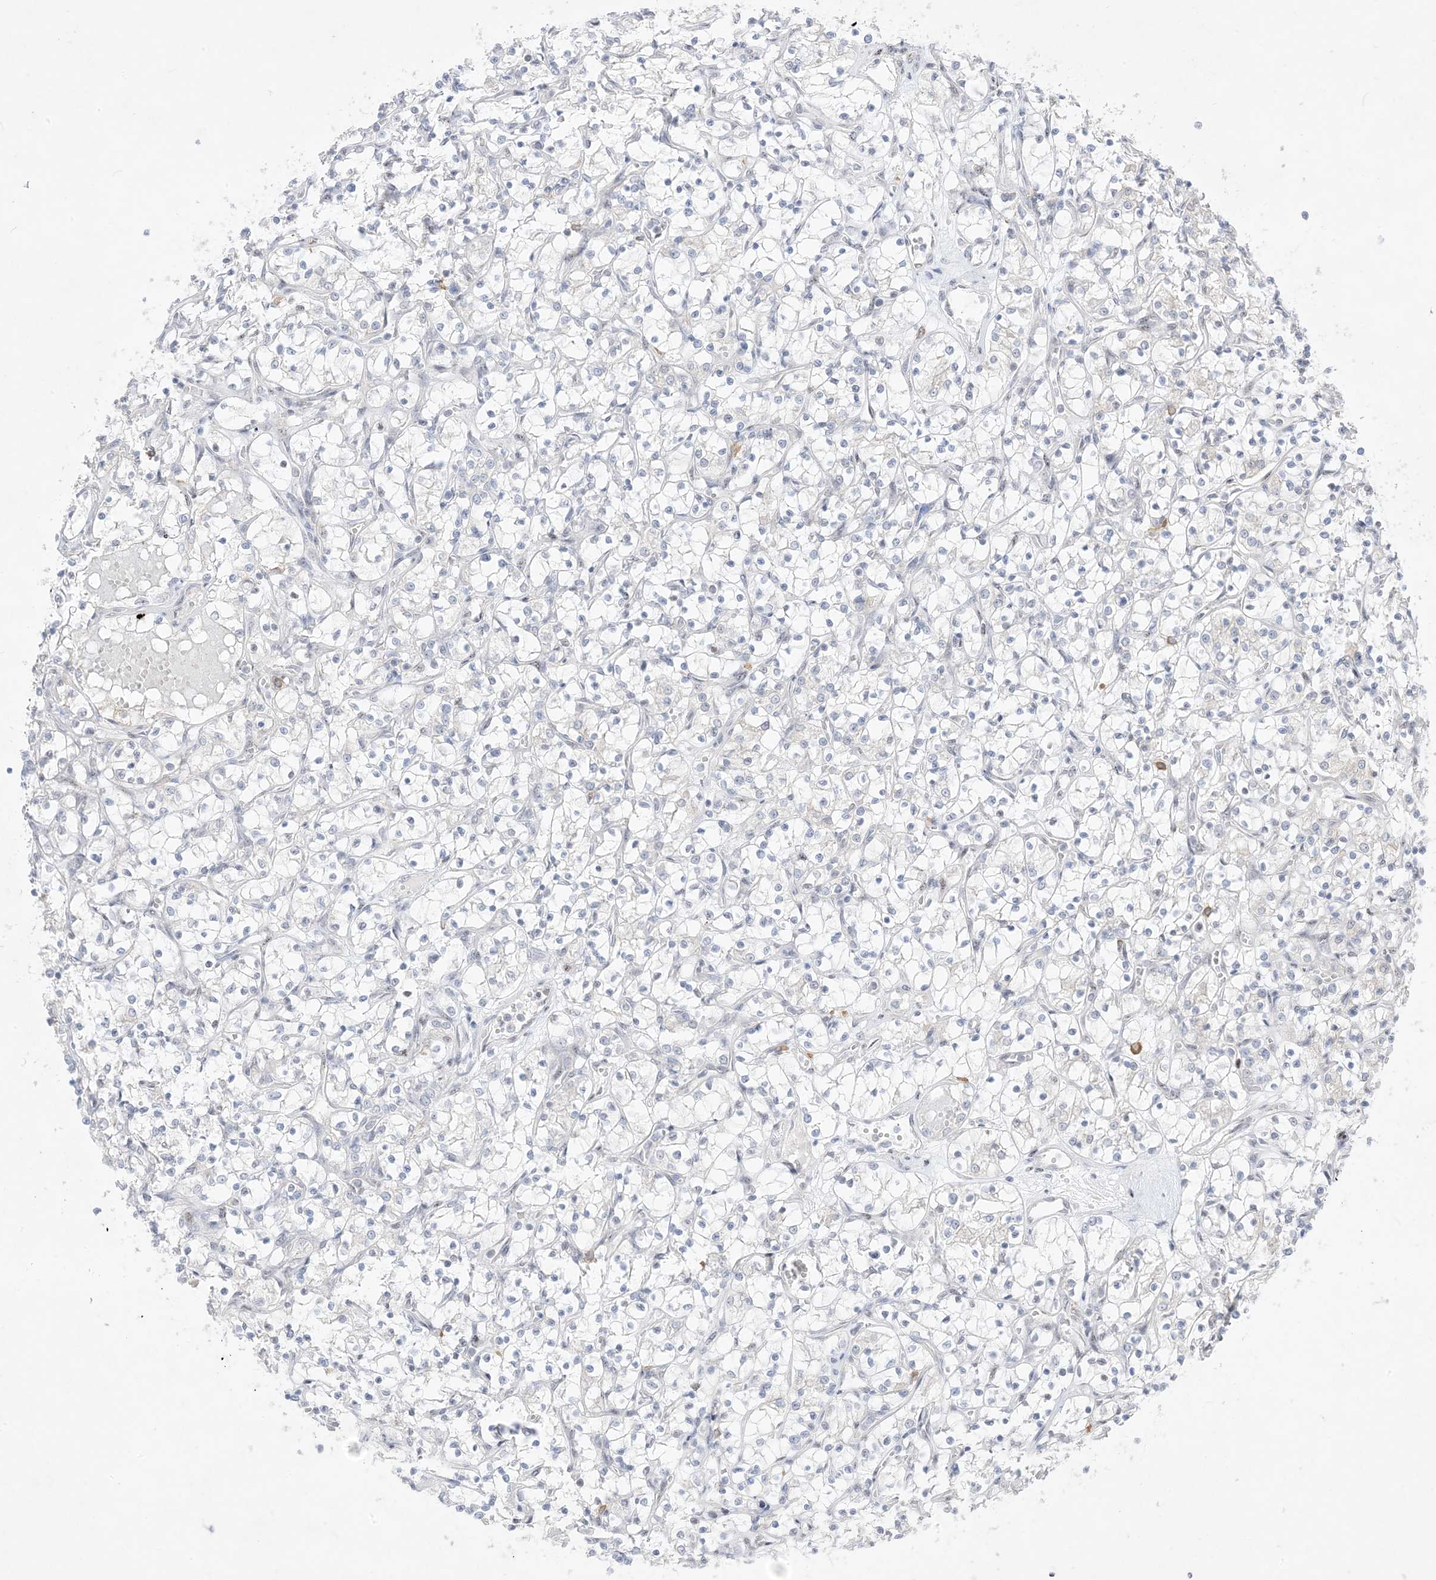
{"staining": {"intensity": "negative", "quantity": "none", "location": "none"}, "tissue": "renal cancer", "cell_type": "Tumor cells", "image_type": "cancer", "snomed": [{"axis": "morphology", "description": "Adenocarcinoma, NOS"}, {"axis": "topography", "description": "Kidney"}], "caption": "This photomicrograph is of renal cancer stained with immunohistochemistry to label a protein in brown with the nuclei are counter-stained blue. There is no expression in tumor cells. (Stains: DAB (3,3'-diaminobenzidine) immunohistochemistry (IHC) with hematoxylin counter stain, Microscopy: brightfield microscopy at high magnification).", "gene": "BHLHE40", "patient": {"sex": "female", "age": 69}}